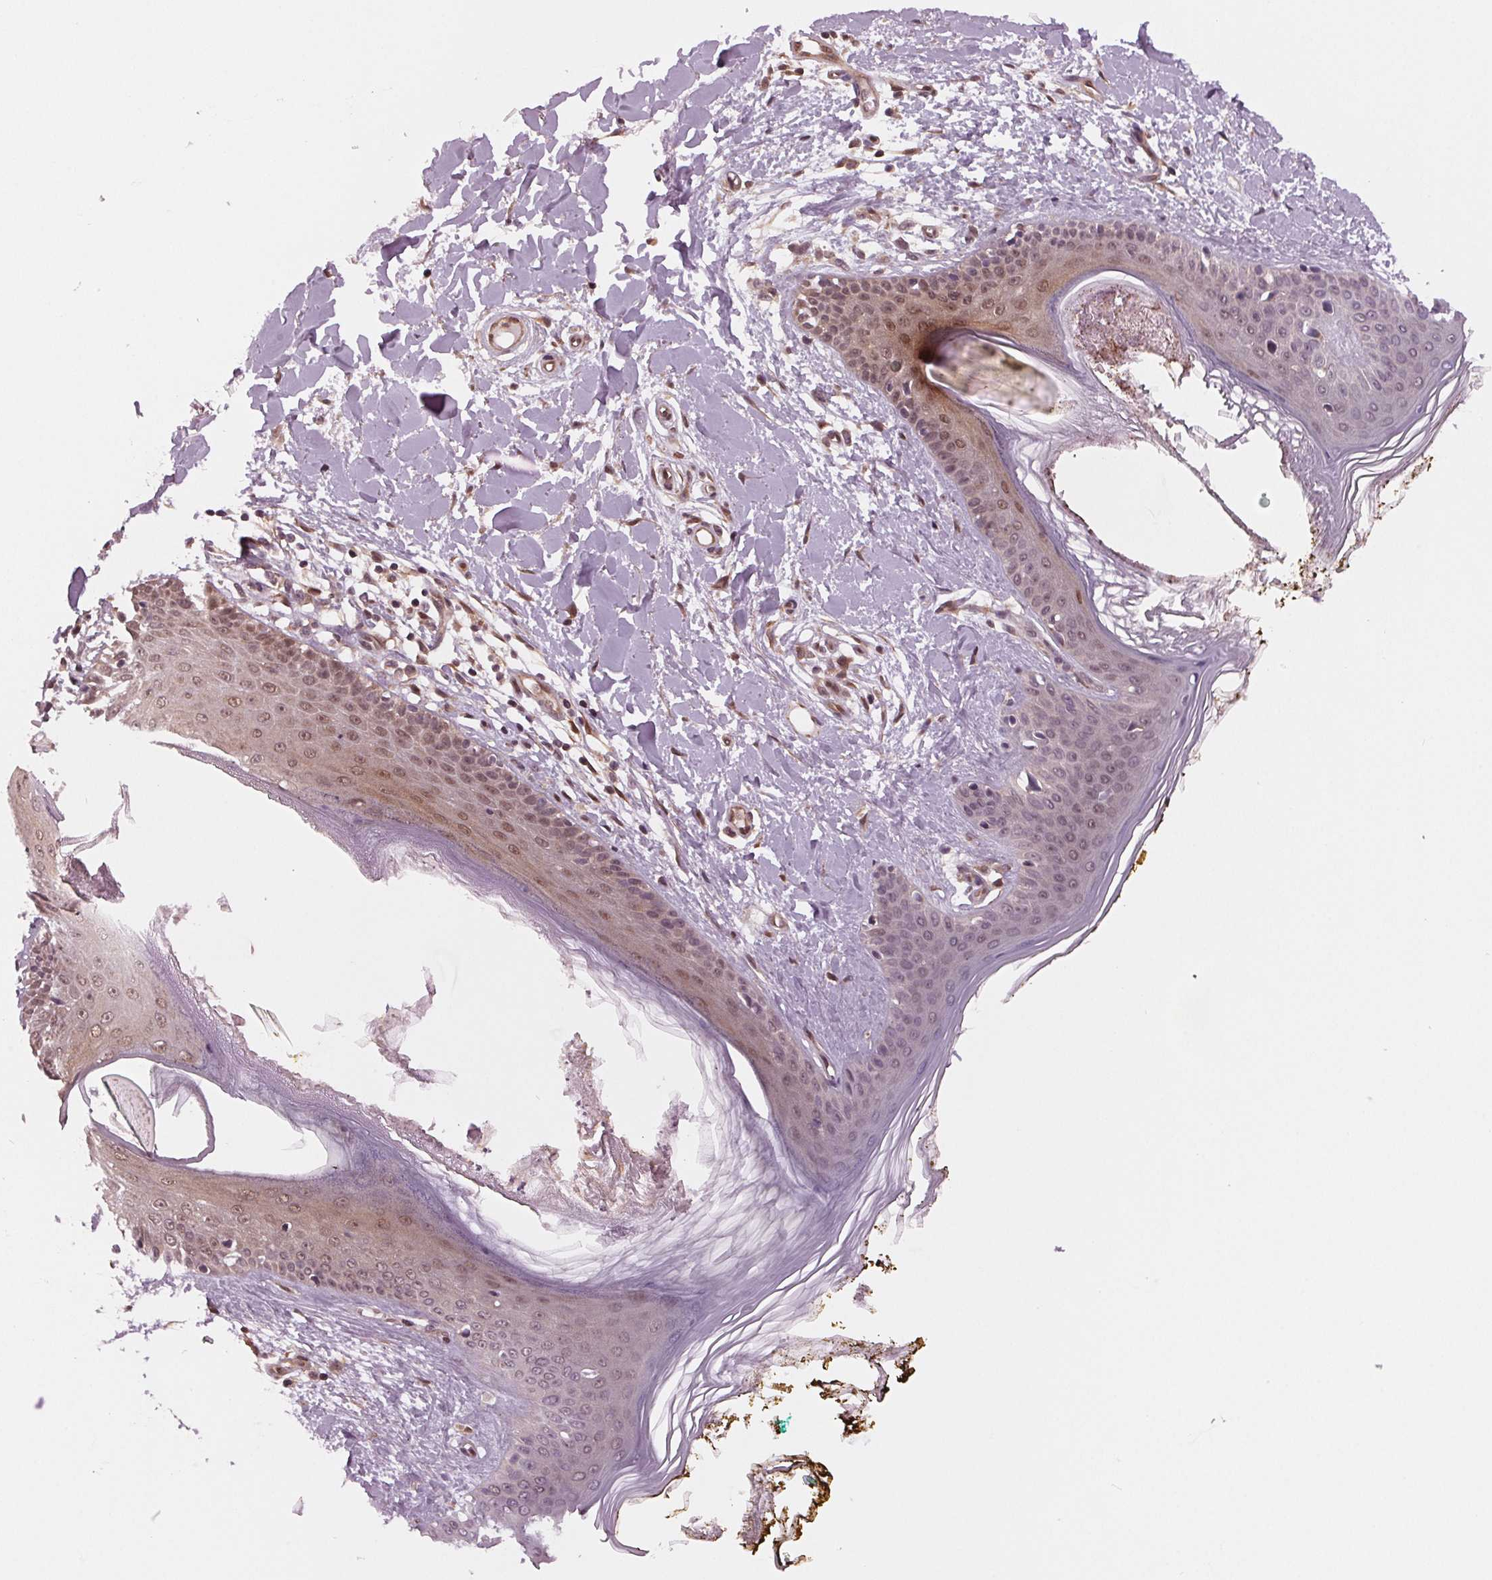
{"staining": {"intensity": "moderate", "quantity": ">75%", "location": "cytoplasmic/membranous,nuclear"}, "tissue": "skin", "cell_type": "Fibroblasts", "image_type": "normal", "snomed": [{"axis": "morphology", "description": "Normal tissue, NOS"}, {"axis": "topography", "description": "Skin"}], "caption": "IHC of unremarkable human skin exhibits medium levels of moderate cytoplasmic/membranous,nuclear staining in about >75% of fibroblasts. The staining was performed using DAB (3,3'-diaminobenzidine) to visualize the protein expression in brown, while the nuclei were stained in blue with hematoxylin (Magnification: 20x).", "gene": "STAT3", "patient": {"sex": "female", "age": 34}}